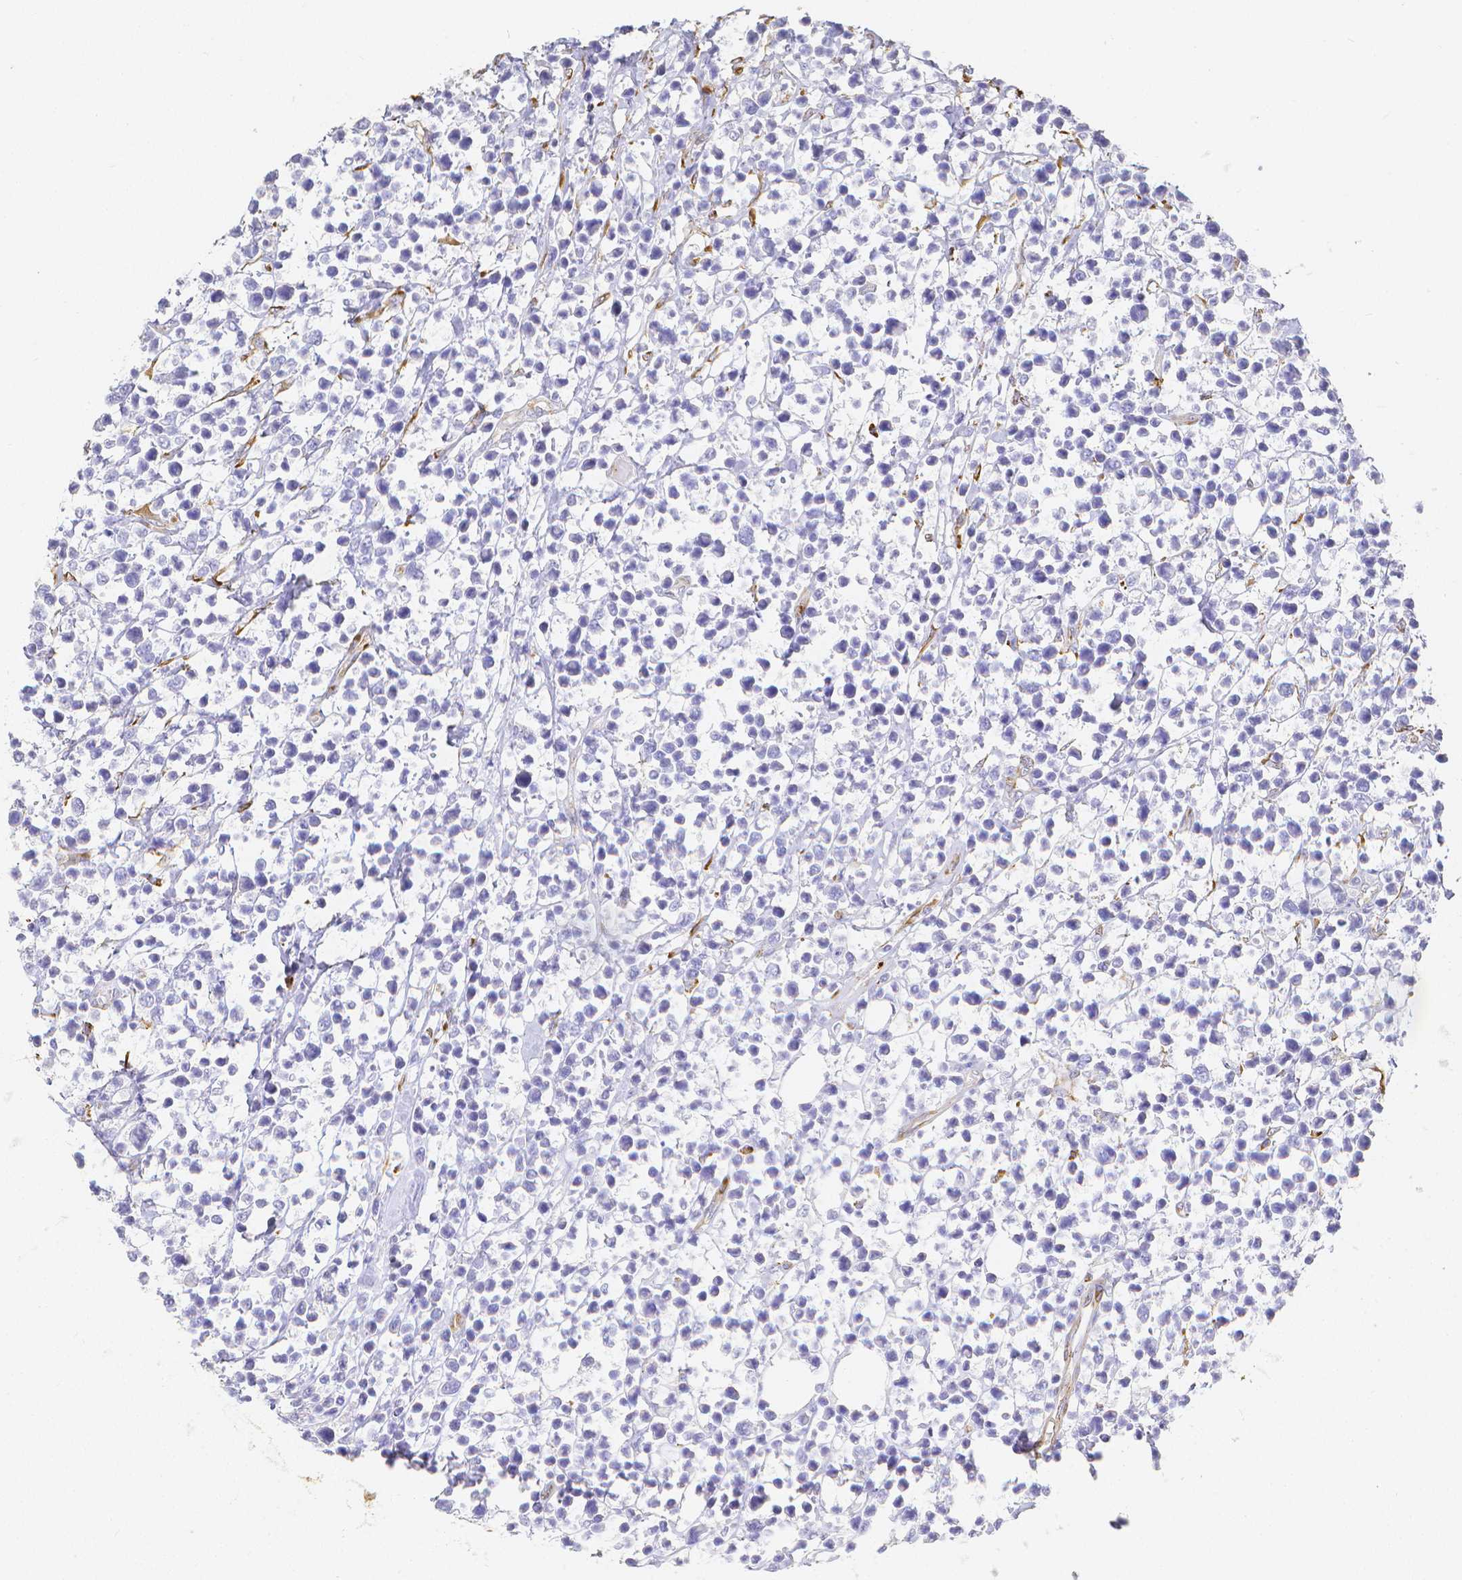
{"staining": {"intensity": "negative", "quantity": "none", "location": "none"}, "tissue": "lymphoma", "cell_type": "Tumor cells", "image_type": "cancer", "snomed": [{"axis": "morphology", "description": "Malignant lymphoma, non-Hodgkin's type, Low grade"}, {"axis": "topography", "description": "Lymph node"}], "caption": "The micrograph demonstrates no significant positivity in tumor cells of low-grade malignant lymphoma, non-Hodgkin's type.", "gene": "SMURF1", "patient": {"sex": "male", "age": 60}}